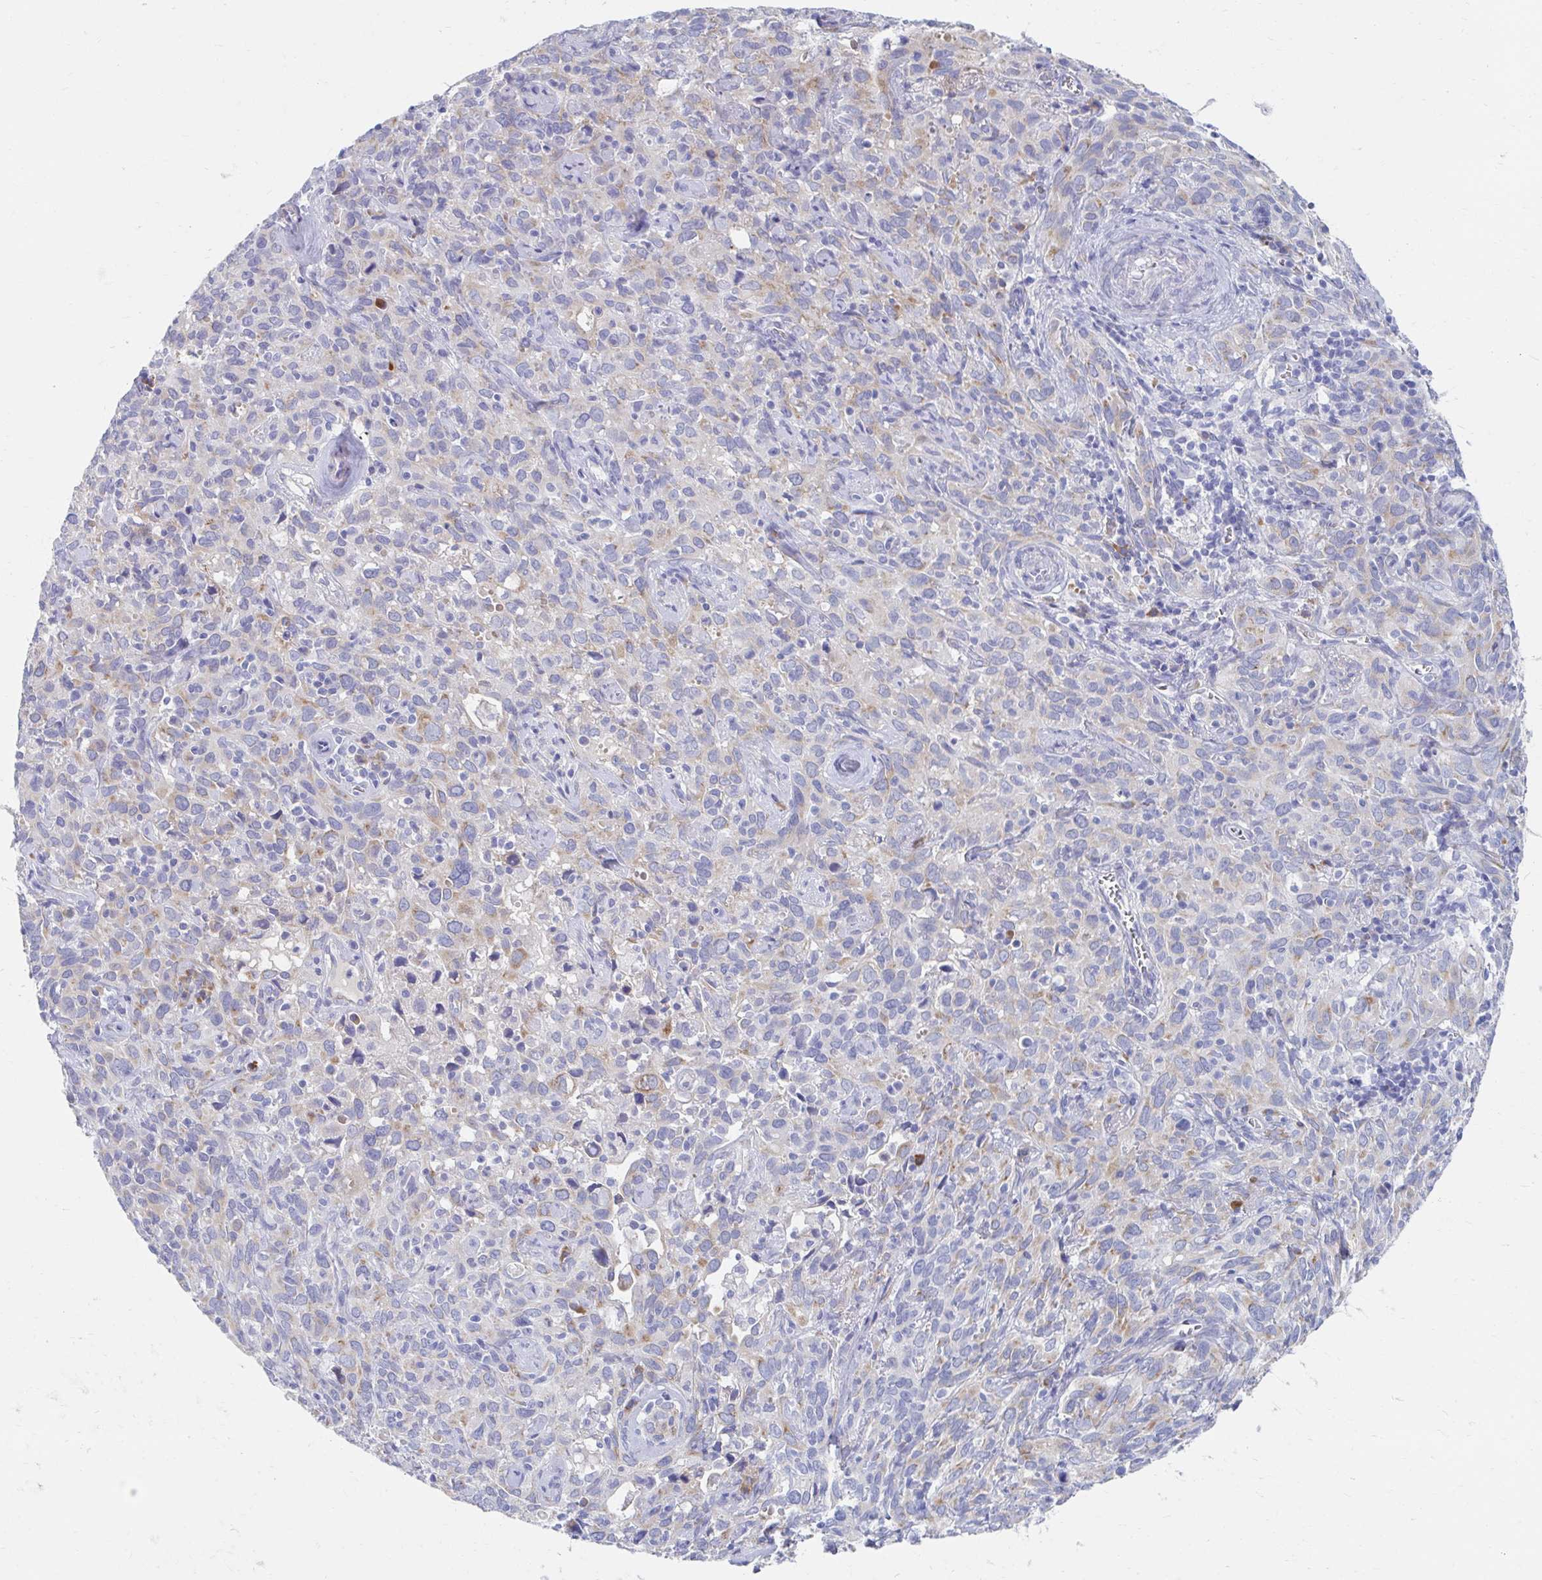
{"staining": {"intensity": "weak", "quantity": "25%-75%", "location": "cytoplasmic/membranous"}, "tissue": "cervical cancer", "cell_type": "Tumor cells", "image_type": "cancer", "snomed": [{"axis": "morphology", "description": "Normal tissue, NOS"}, {"axis": "morphology", "description": "Squamous cell carcinoma, NOS"}, {"axis": "topography", "description": "Cervix"}], "caption": "A micrograph of cervical squamous cell carcinoma stained for a protein exhibits weak cytoplasmic/membranous brown staining in tumor cells. (DAB (3,3'-diaminobenzidine) = brown stain, brightfield microscopy at high magnification).", "gene": "MYLK2", "patient": {"sex": "female", "age": 51}}